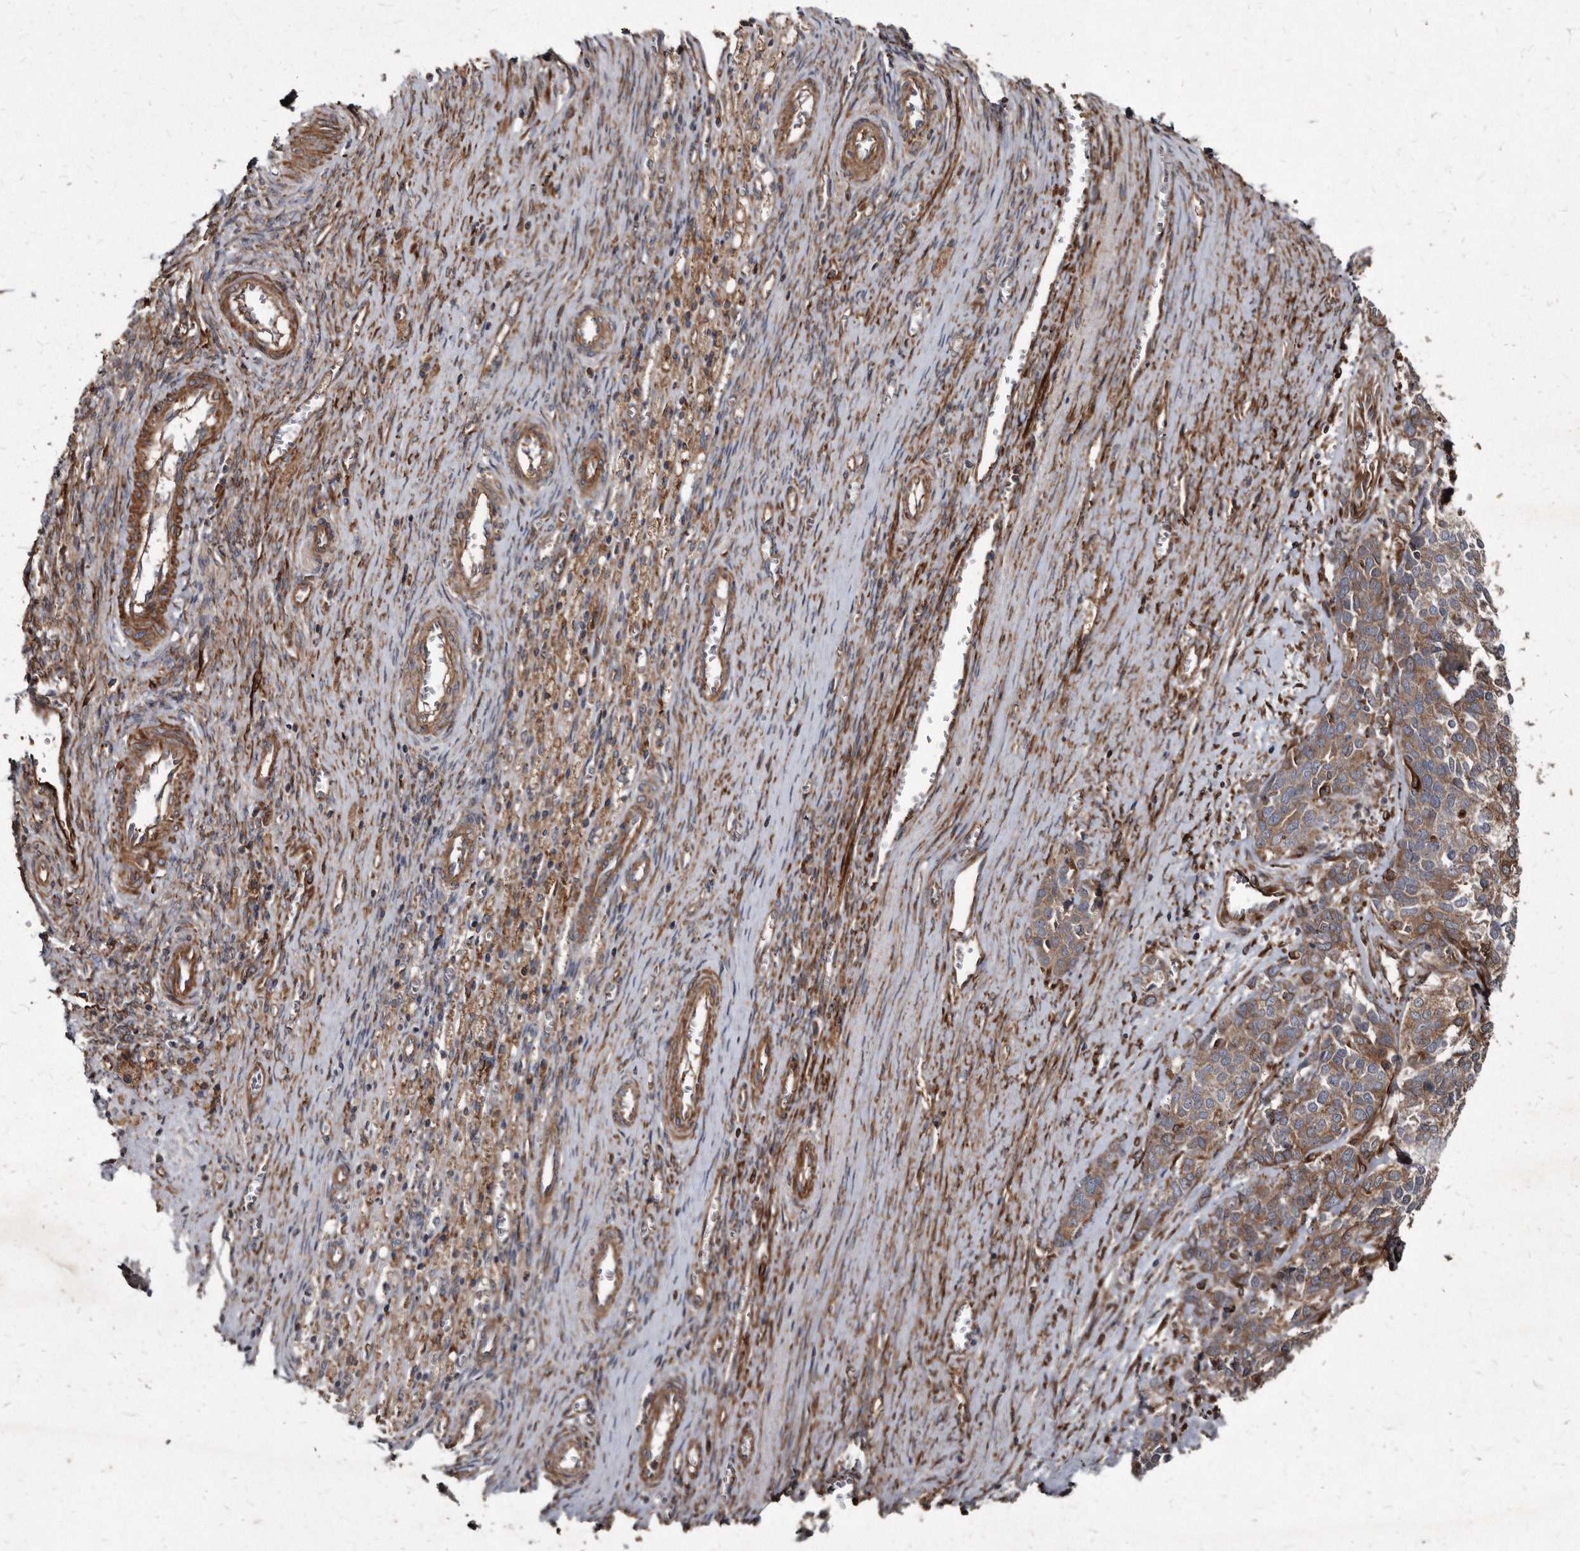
{"staining": {"intensity": "moderate", "quantity": ">75%", "location": "cytoplasmic/membranous"}, "tissue": "ovarian cancer", "cell_type": "Tumor cells", "image_type": "cancer", "snomed": [{"axis": "morphology", "description": "Cystadenocarcinoma, serous, NOS"}, {"axis": "topography", "description": "Ovary"}], "caption": "A micrograph of ovarian cancer (serous cystadenocarcinoma) stained for a protein demonstrates moderate cytoplasmic/membranous brown staining in tumor cells.", "gene": "KCTD20", "patient": {"sex": "female", "age": 44}}